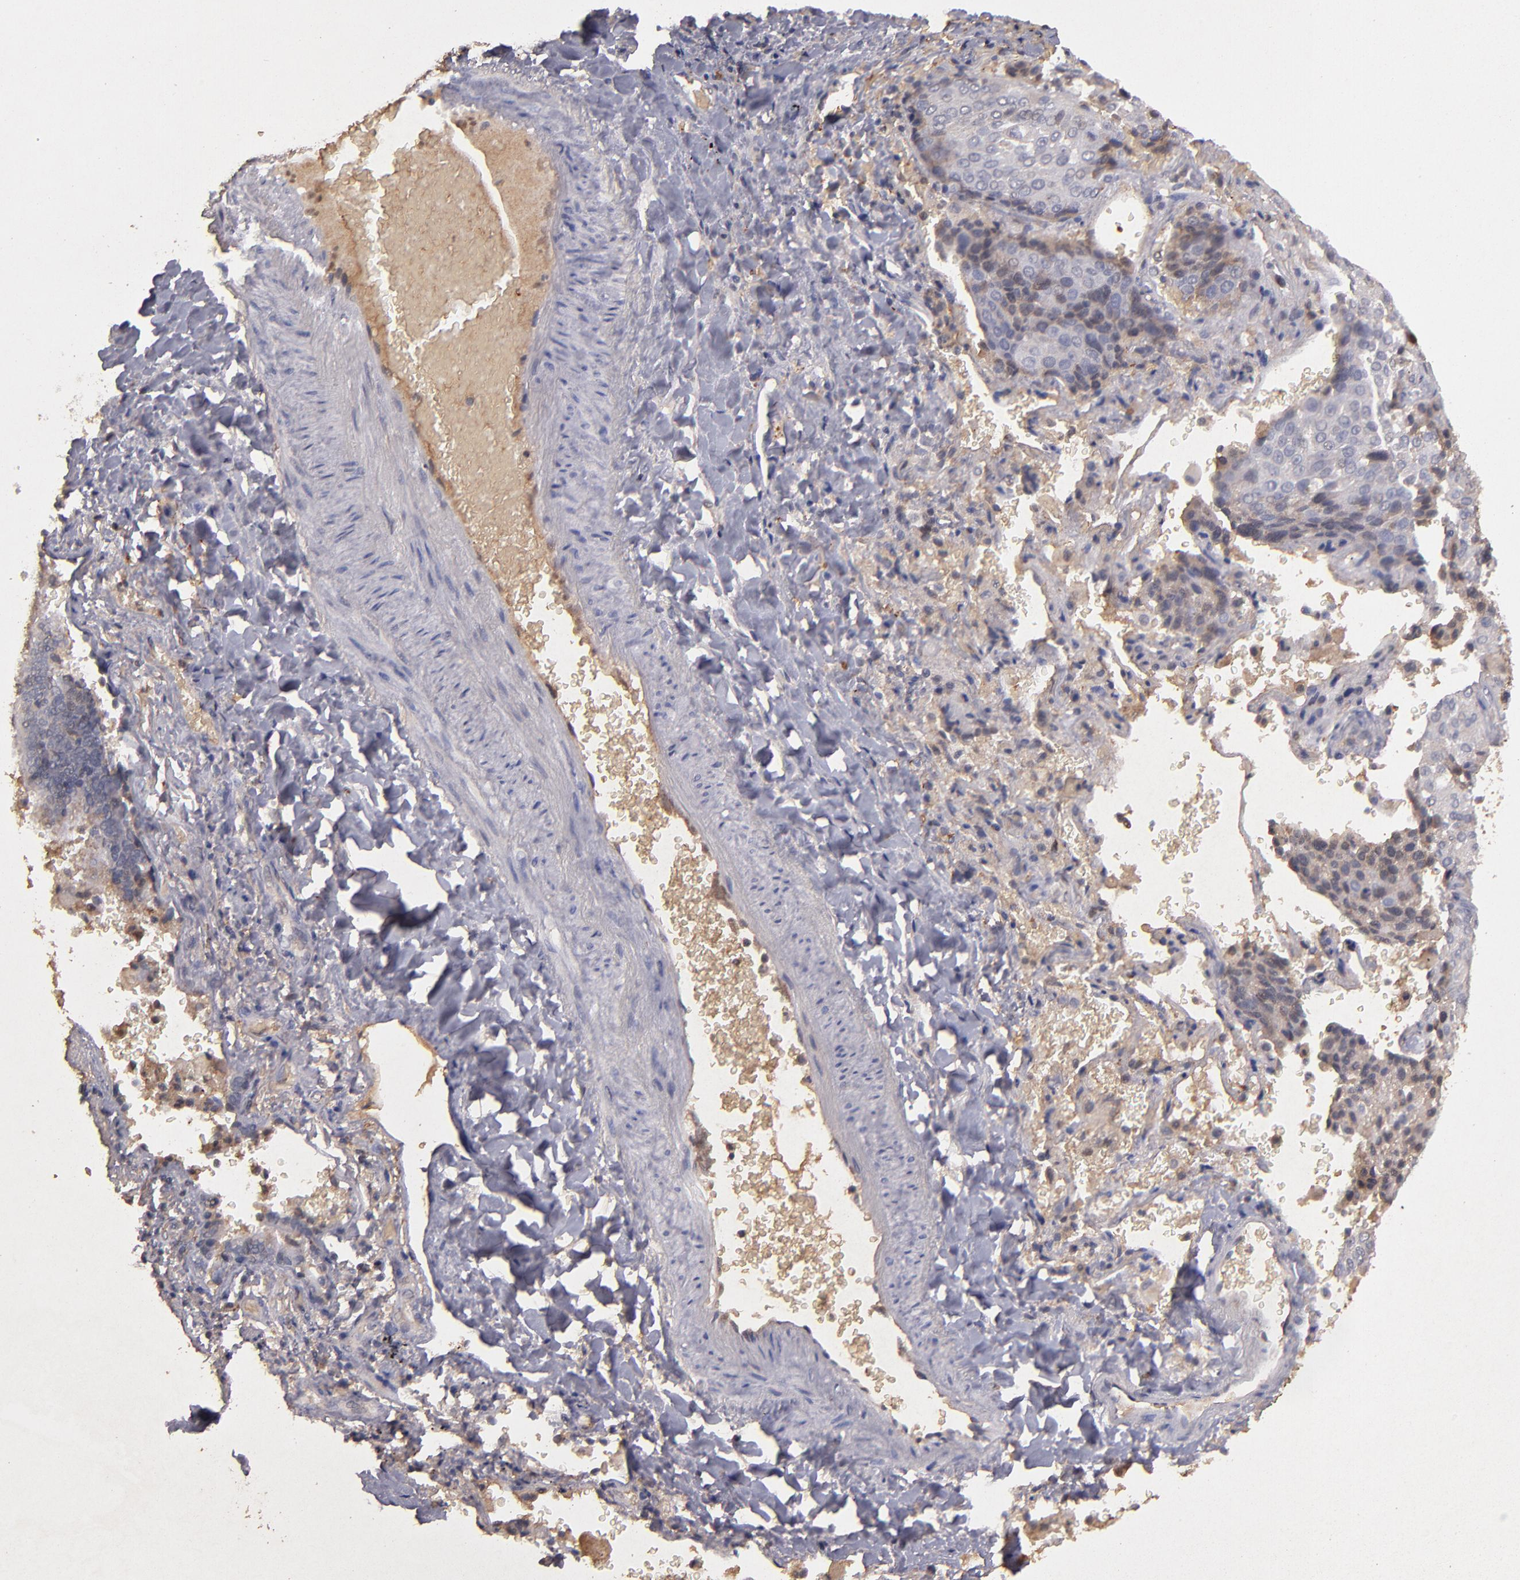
{"staining": {"intensity": "weak", "quantity": "<25%", "location": "cytoplasmic/membranous"}, "tissue": "lung cancer", "cell_type": "Tumor cells", "image_type": "cancer", "snomed": [{"axis": "morphology", "description": "Squamous cell carcinoma, NOS"}, {"axis": "topography", "description": "Lung"}], "caption": "Immunohistochemical staining of human squamous cell carcinoma (lung) shows no significant staining in tumor cells.", "gene": "SERPINC1", "patient": {"sex": "male", "age": 54}}